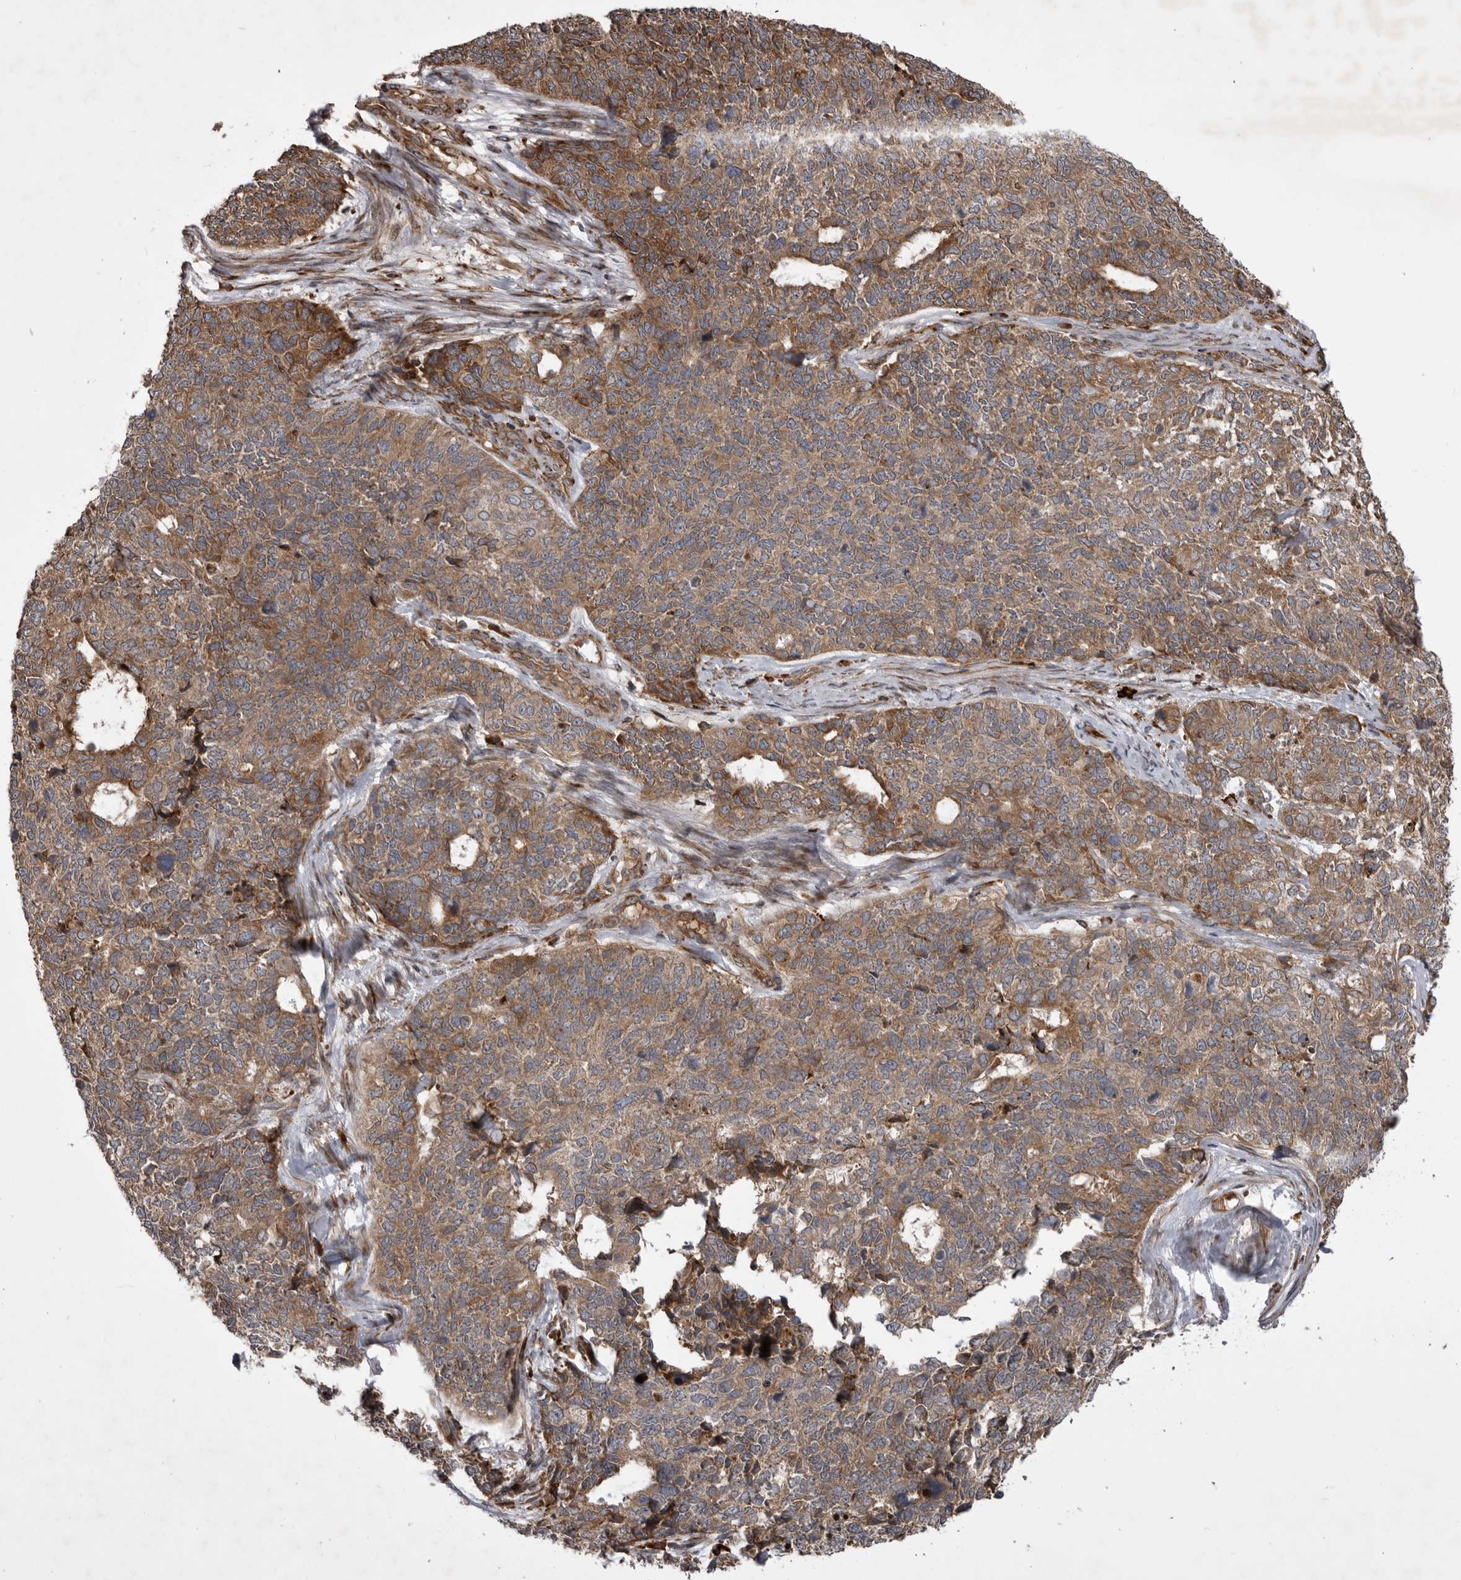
{"staining": {"intensity": "moderate", "quantity": ">75%", "location": "cytoplasmic/membranous"}, "tissue": "cervical cancer", "cell_type": "Tumor cells", "image_type": "cancer", "snomed": [{"axis": "morphology", "description": "Squamous cell carcinoma, NOS"}, {"axis": "topography", "description": "Cervix"}], "caption": "Protein staining of cervical squamous cell carcinoma tissue reveals moderate cytoplasmic/membranous positivity in approximately >75% of tumor cells.", "gene": "RAB3GAP2", "patient": {"sex": "female", "age": 63}}